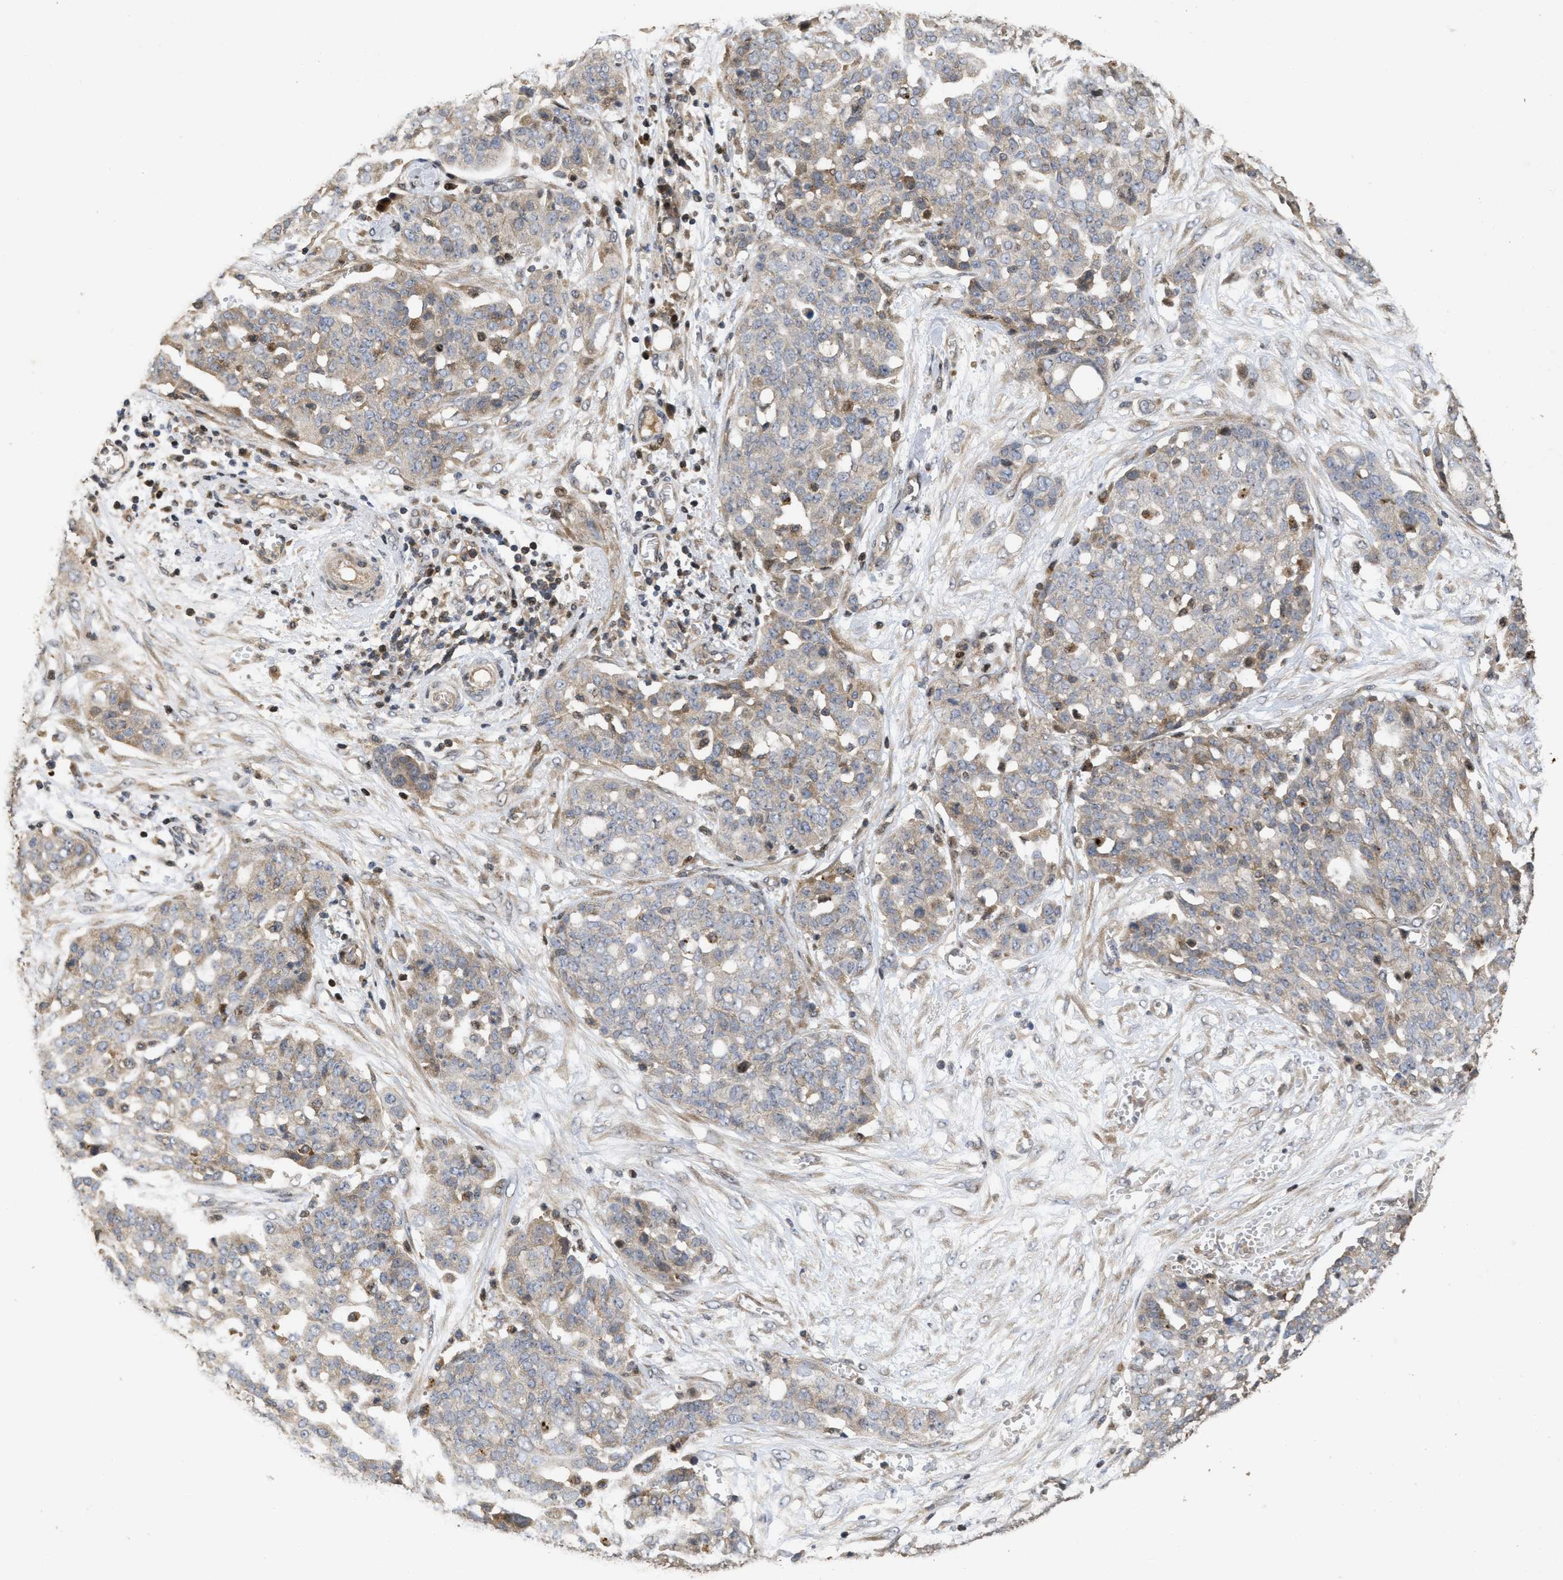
{"staining": {"intensity": "weak", "quantity": "<25%", "location": "cytoplasmic/membranous"}, "tissue": "ovarian cancer", "cell_type": "Tumor cells", "image_type": "cancer", "snomed": [{"axis": "morphology", "description": "Cystadenocarcinoma, serous, NOS"}, {"axis": "topography", "description": "Soft tissue"}, {"axis": "topography", "description": "Ovary"}], "caption": "Tumor cells show no significant expression in ovarian serous cystadenocarcinoma. (Immunohistochemistry, brightfield microscopy, high magnification).", "gene": "CBR3", "patient": {"sex": "female", "age": 57}}